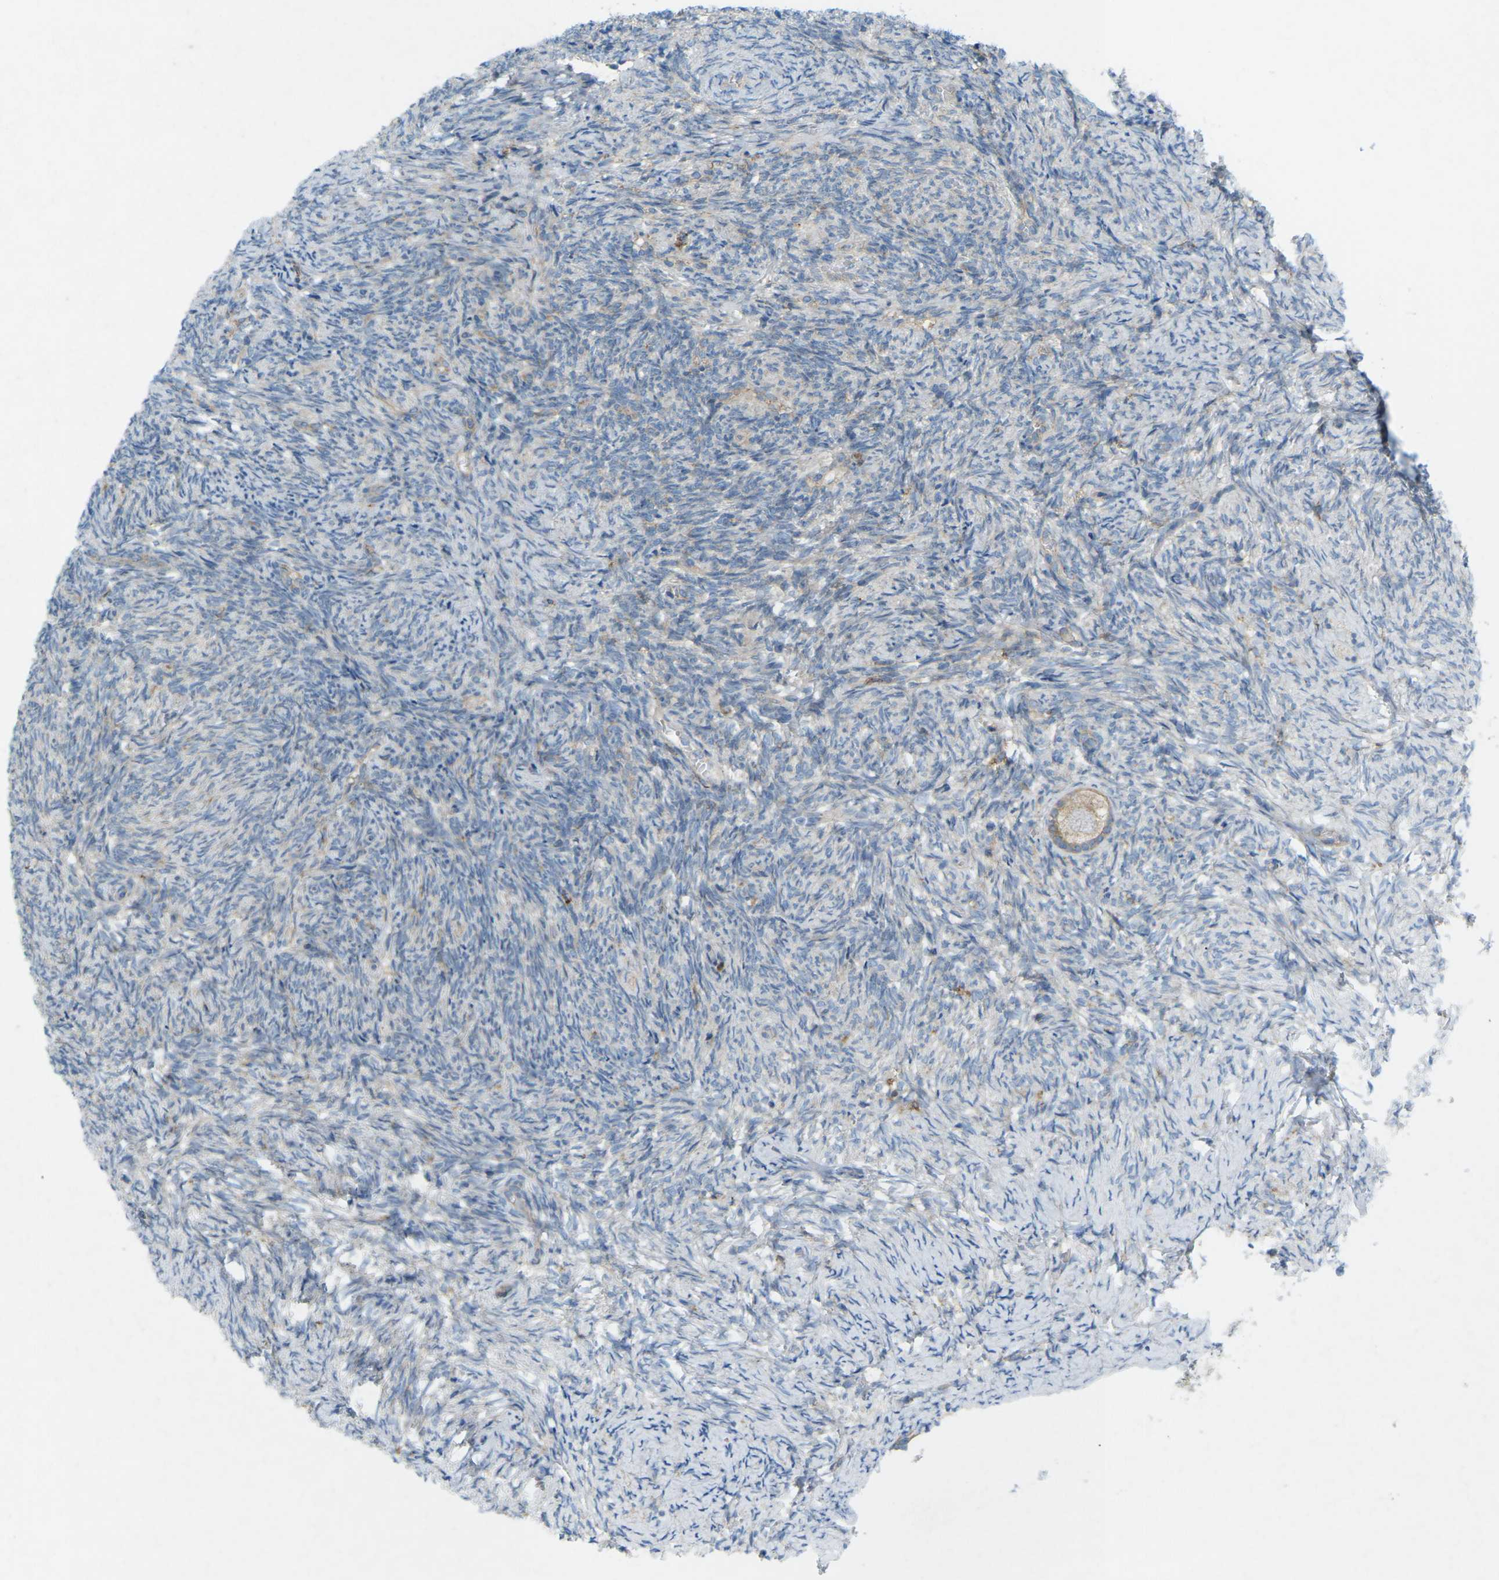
{"staining": {"intensity": "moderate", "quantity": ">75%", "location": "cytoplasmic/membranous"}, "tissue": "ovary", "cell_type": "Follicle cells", "image_type": "normal", "snomed": [{"axis": "morphology", "description": "Normal tissue, NOS"}, {"axis": "topography", "description": "Ovary"}], "caption": "Protein expression analysis of benign ovary displays moderate cytoplasmic/membranous staining in about >75% of follicle cells. (Stains: DAB (3,3'-diaminobenzidine) in brown, nuclei in blue, Microscopy: brightfield microscopy at high magnification).", "gene": "STK11", "patient": {"sex": "female", "age": 41}}